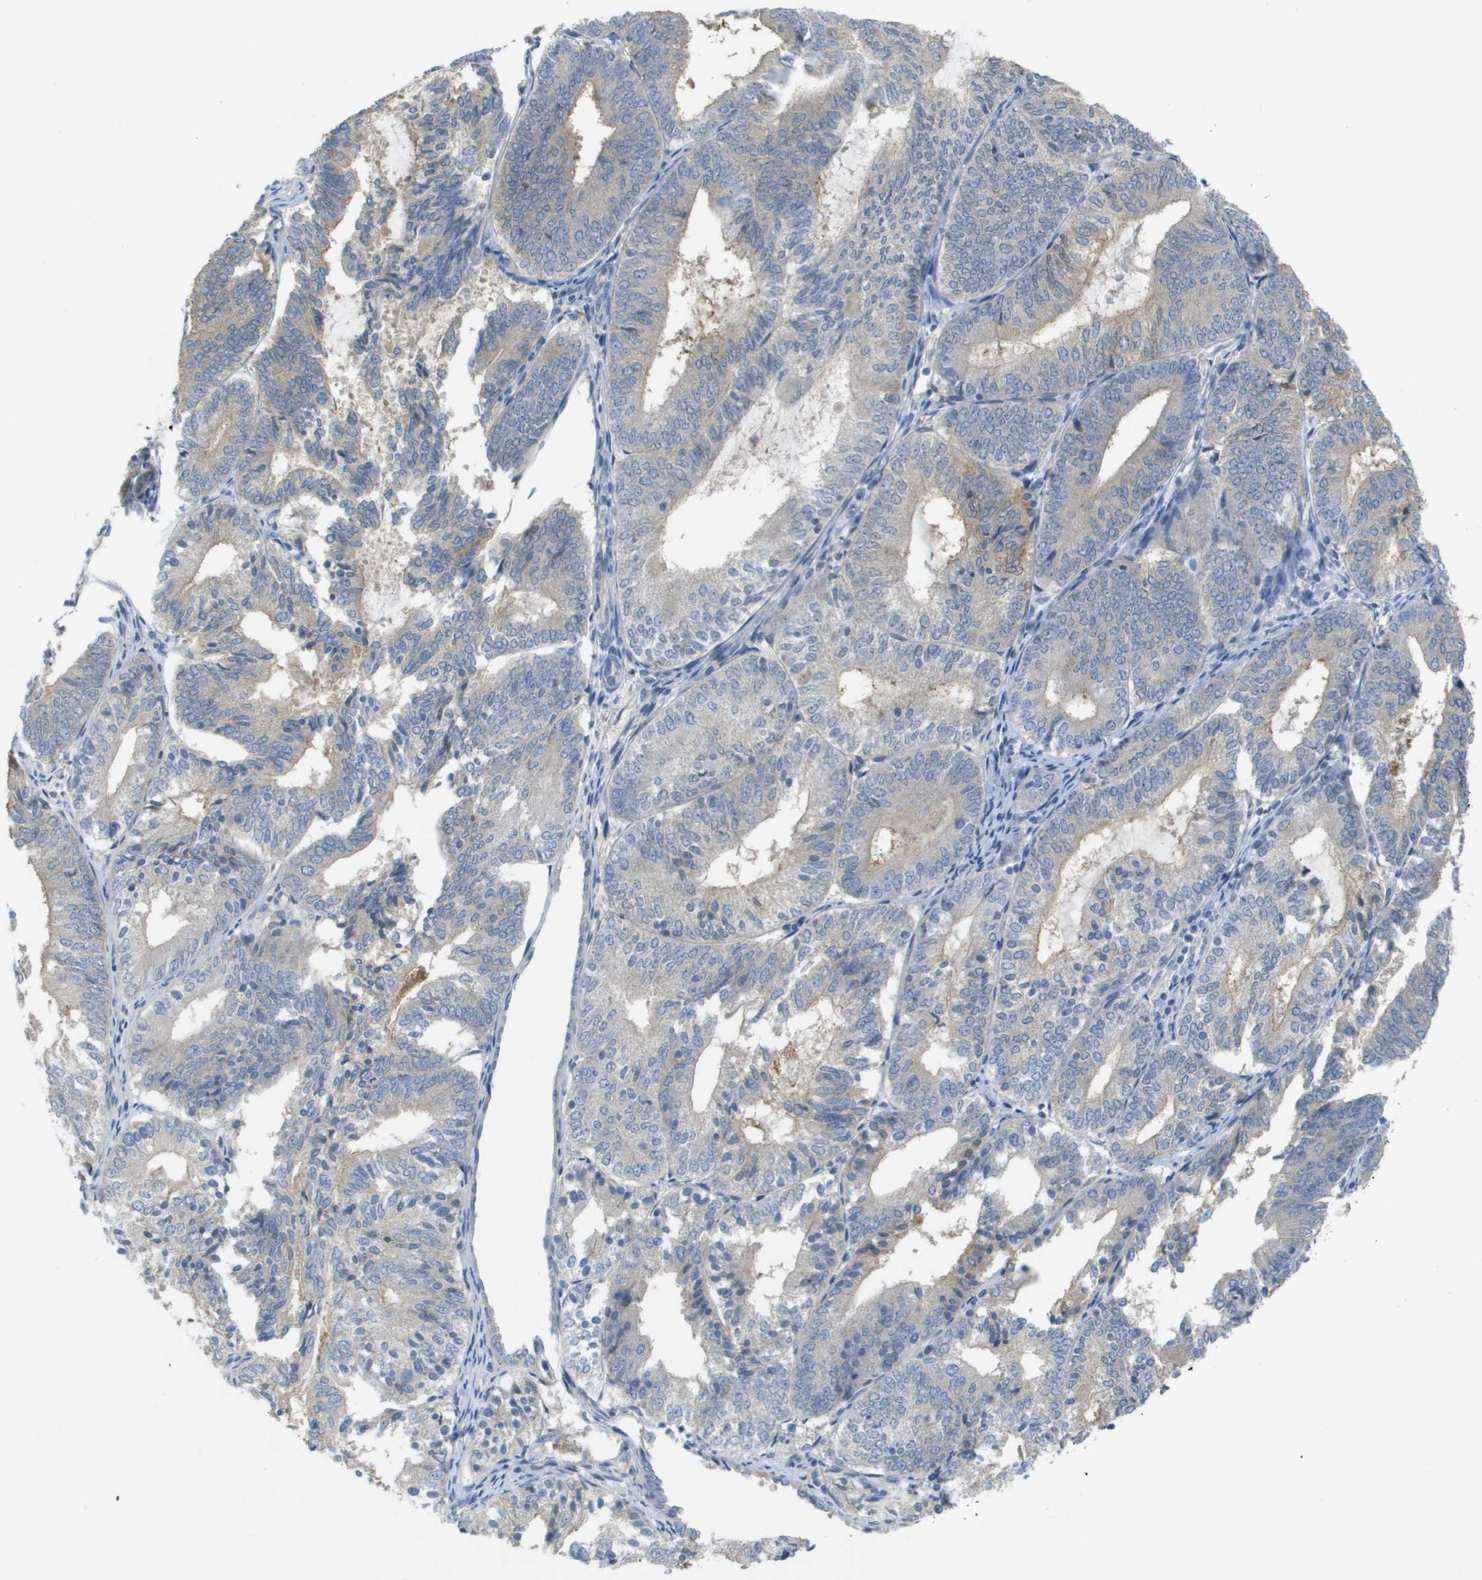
{"staining": {"intensity": "weak", "quantity": "<25%", "location": "cytoplasmic/membranous"}, "tissue": "endometrial cancer", "cell_type": "Tumor cells", "image_type": "cancer", "snomed": [{"axis": "morphology", "description": "Adenocarcinoma, NOS"}, {"axis": "topography", "description": "Endometrium"}], "caption": "This is an immunohistochemistry (IHC) micrograph of human adenocarcinoma (endometrial). There is no expression in tumor cells.", "gene": "UBA5", "patient": {"sex": "female", "age": 81}}